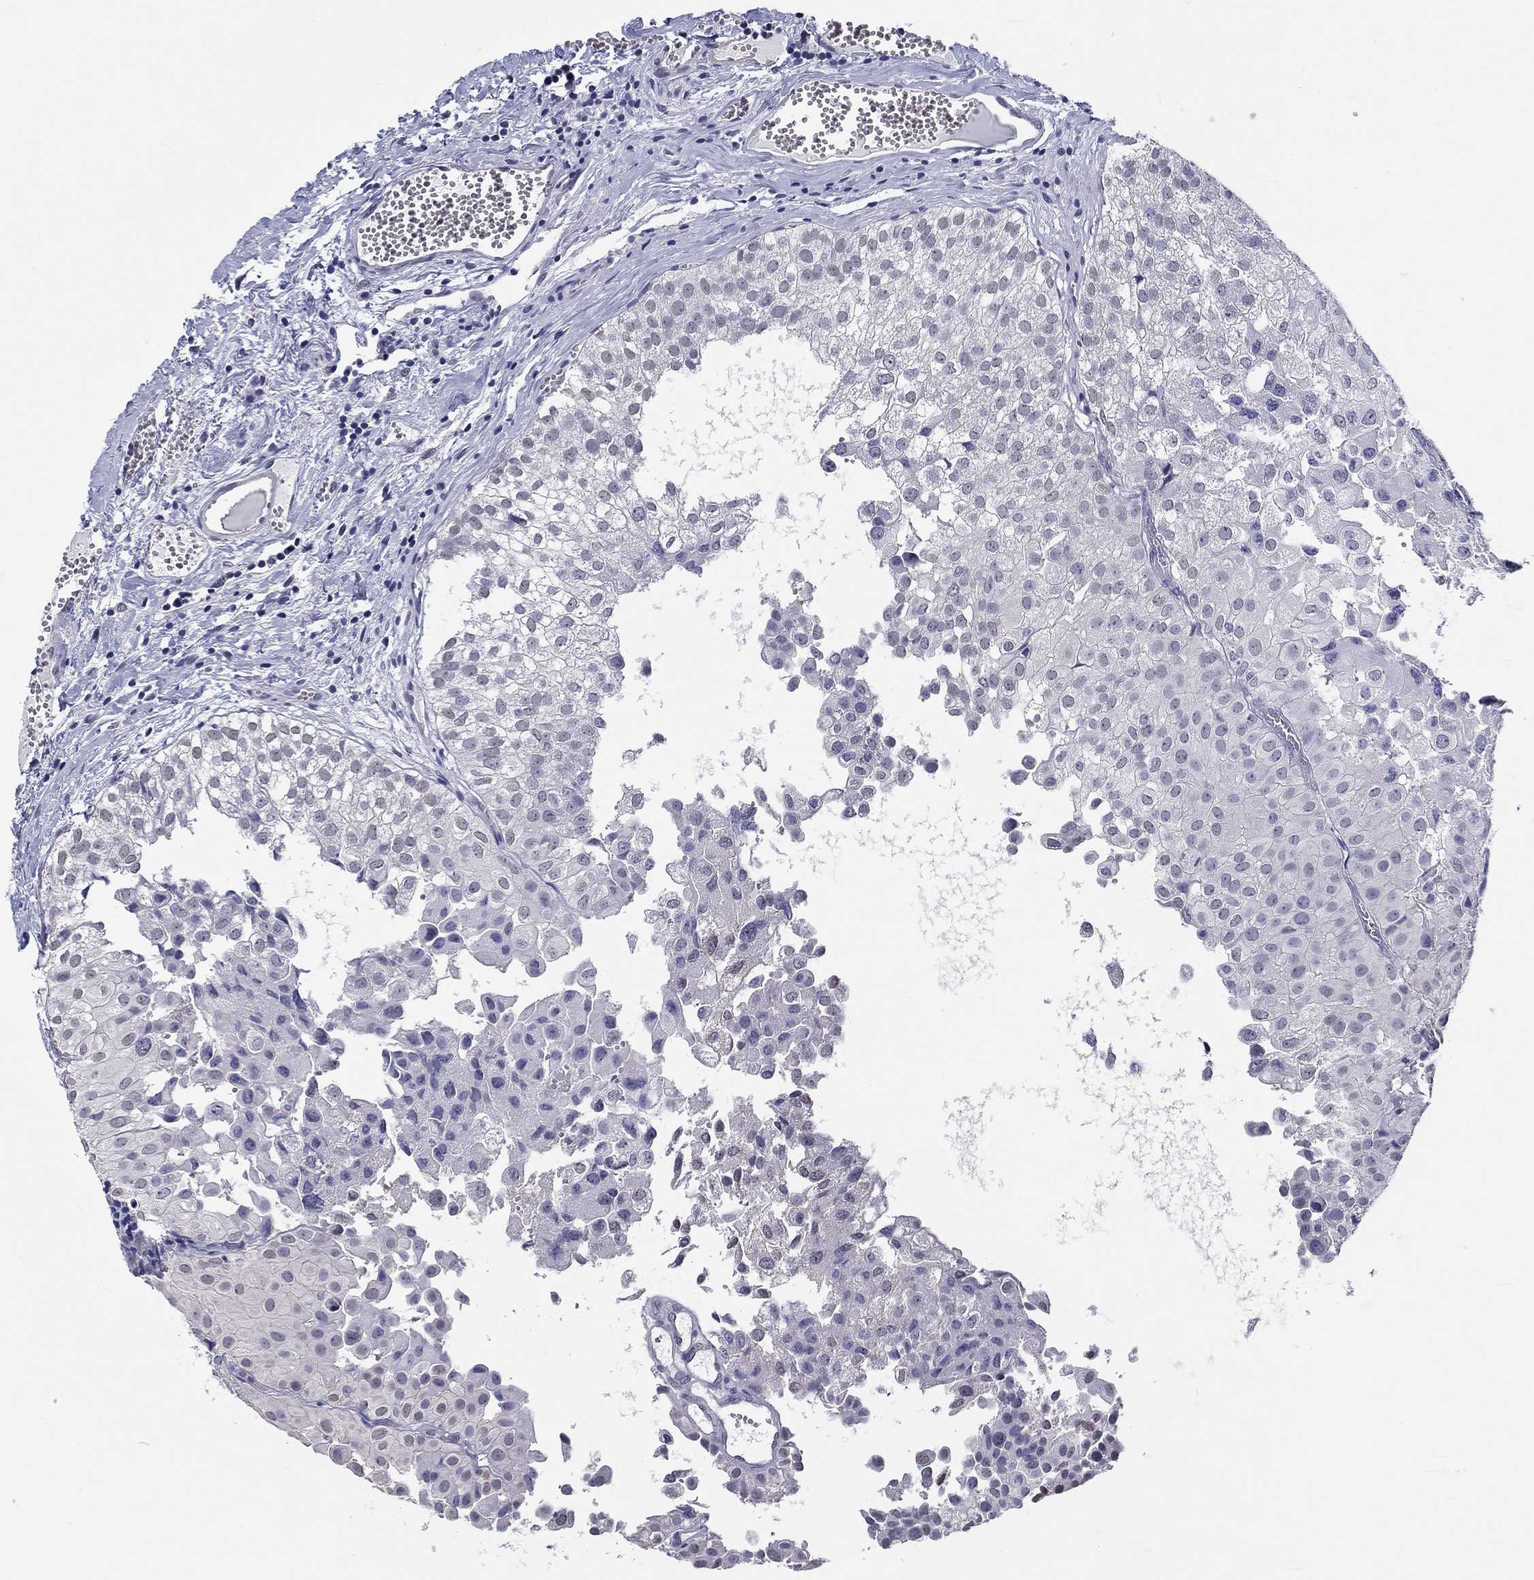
{"staining": {"intensity": "negative", "quantity": "none", "location": "none"}, "tissue": "urothelial cancer", "cell_type": "Tumor cells", "image_type": "cancer", "snomed": [{"axis": "morphology", "description": "Urothelial carcinoma, Low grade"}, {"axis": "topography", "description": "Urinary bladder"}], "caption": "Immunohistochemistry image of neoplastic tissue: human urothelial carcinoma (low-grade) stained with DAB (3,3'-diaminobenzidine) displays no significant protein positivity in tumor cells.", "gene": "CRYGD", "patient": {"sex": "female", "age": 78}}